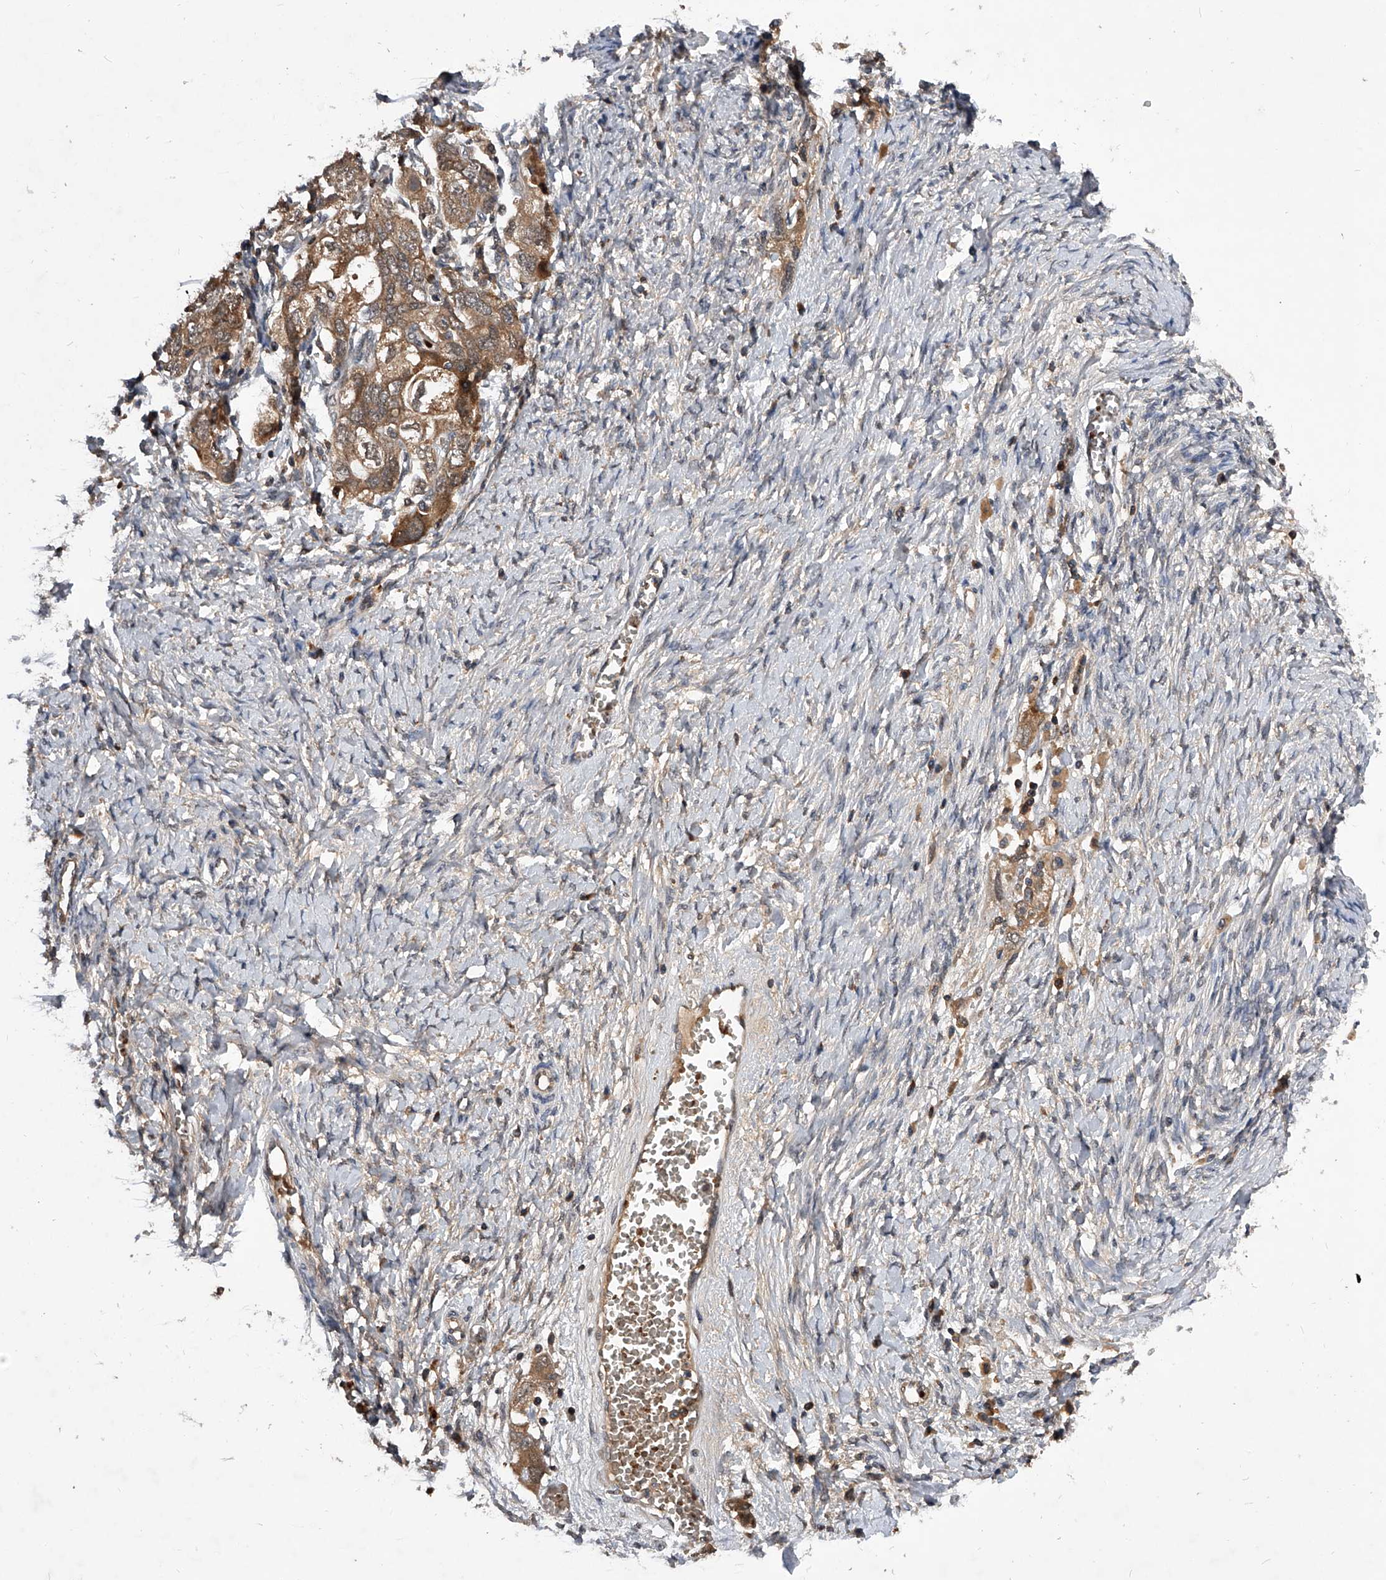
{"staining": {"intensity": "moderate", "quantity": ">75%", "location": "cytoplasmic/membranous"}, "tissue": "ovarian cancer", "cell_type": "Tumor cells", "image_type": "cancer", "snomed": [{"axis": "morphology", "description": "Carcinoma, NOS"}, {"axis": "morphology", "description": "Cystadenocarcinoma, serous, NOS"}, {"axis": "topography", "description": "Ovary"}], "caption": "Tumor cells demonstrate moderate cytoplasmic/membranous expression in about >75% of cells in ovarian cancer.", "gene": "ZNF30", "patient": {"sex": "female", "age": 69}}